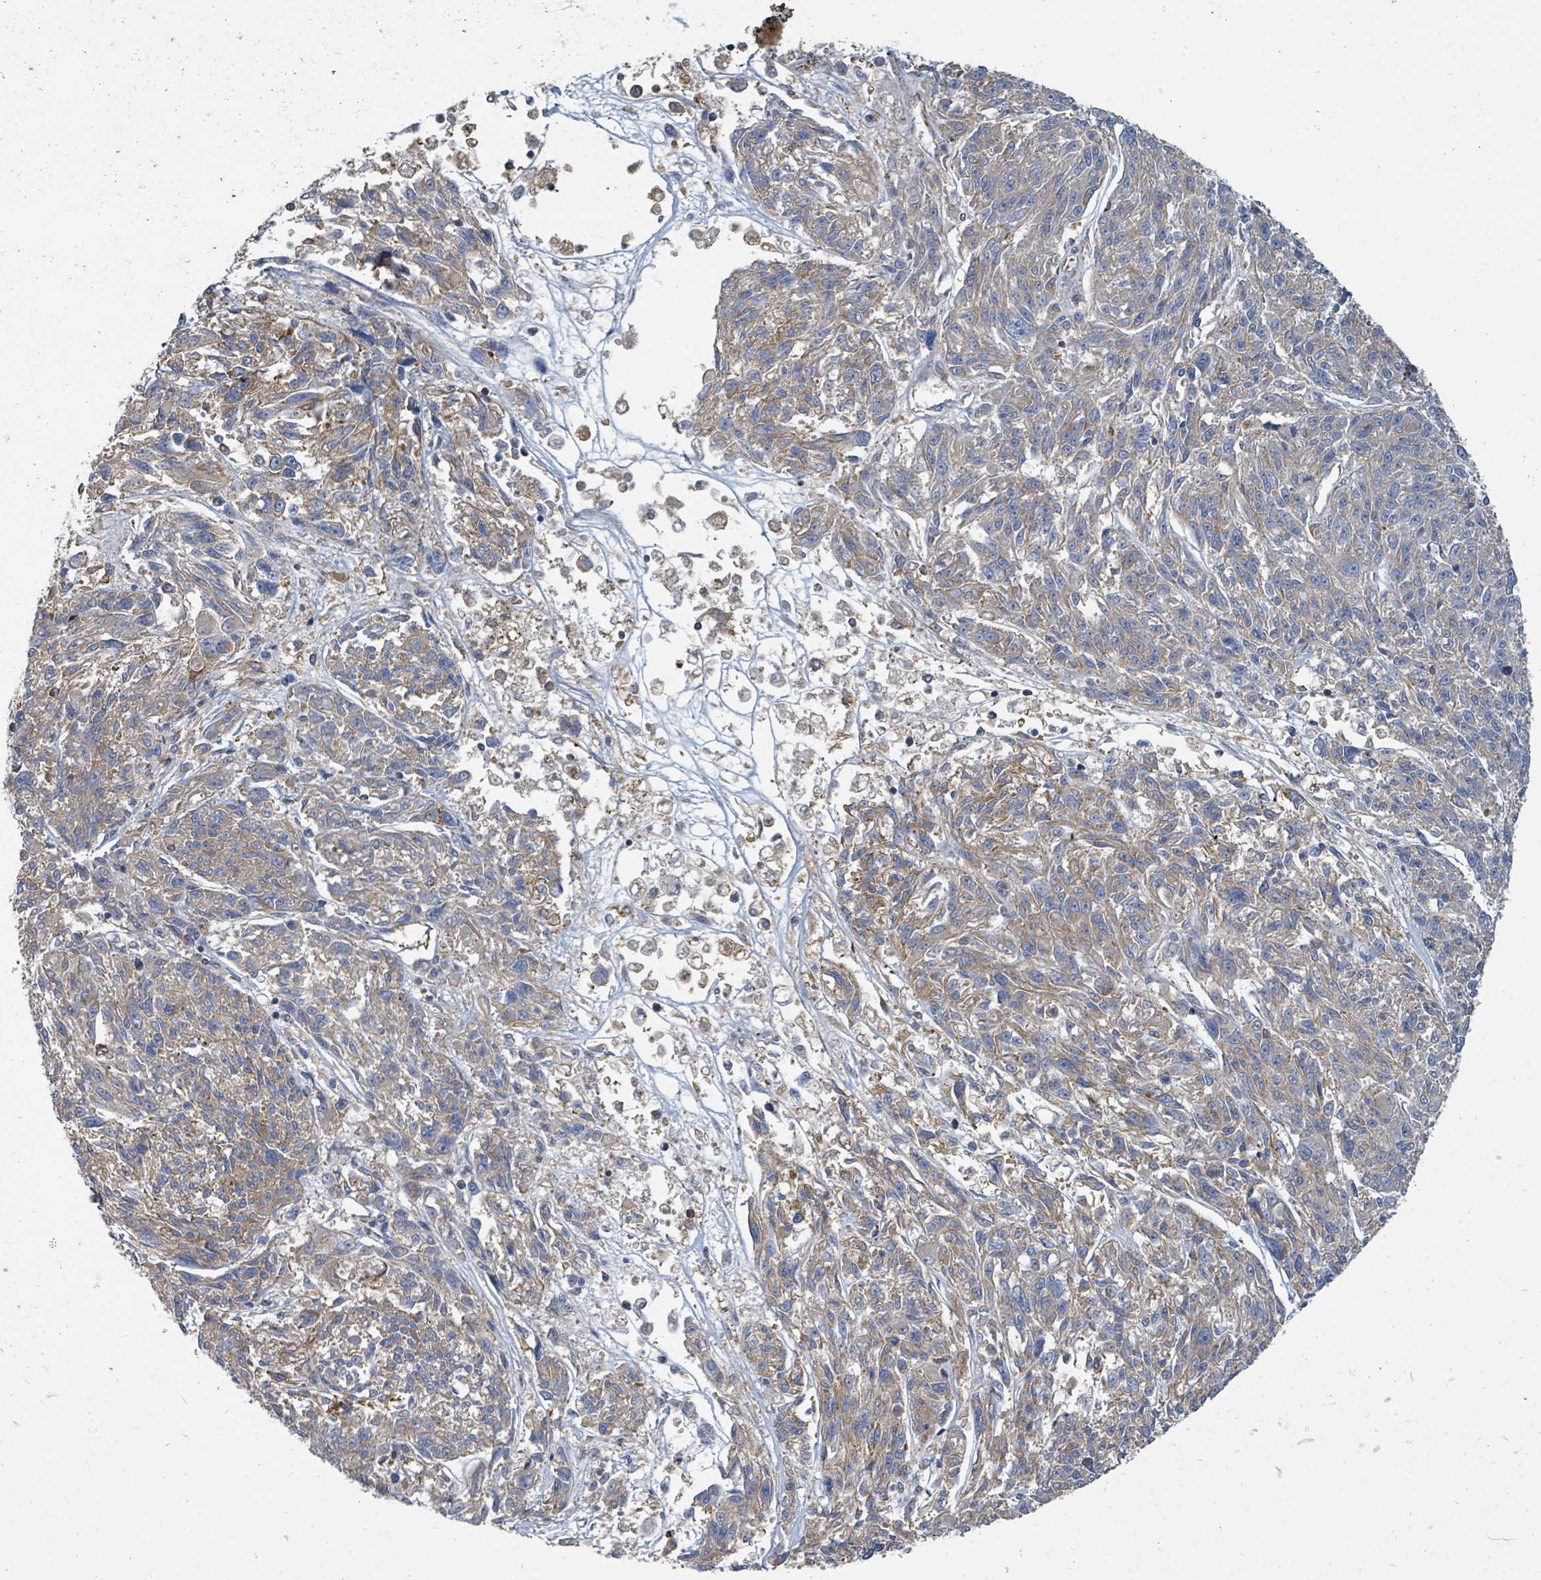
{"staining": {"intensity": "weak", "quantity": "25%-75%", "location": "cytoplasmic/membranous"}, "tissue": "melanoma", "cell_type": "Tumor cells", "image_type": "cancer", "snomed": [{"axis": "morphology", "description": "Malignant melanoma, NOS"}, {"axis": "topography", "description": "Skin"}], "caption": "IHC (DAB (3,3'-diaminobenzidine)) staining of human malignant melanoma demonstrates weak cytoplasmic/membranous protein positivity in approximately 25%-75% of tumor cells.", "gene": "BOLA2B", "patient": {"sex": "male", "age": 53}}